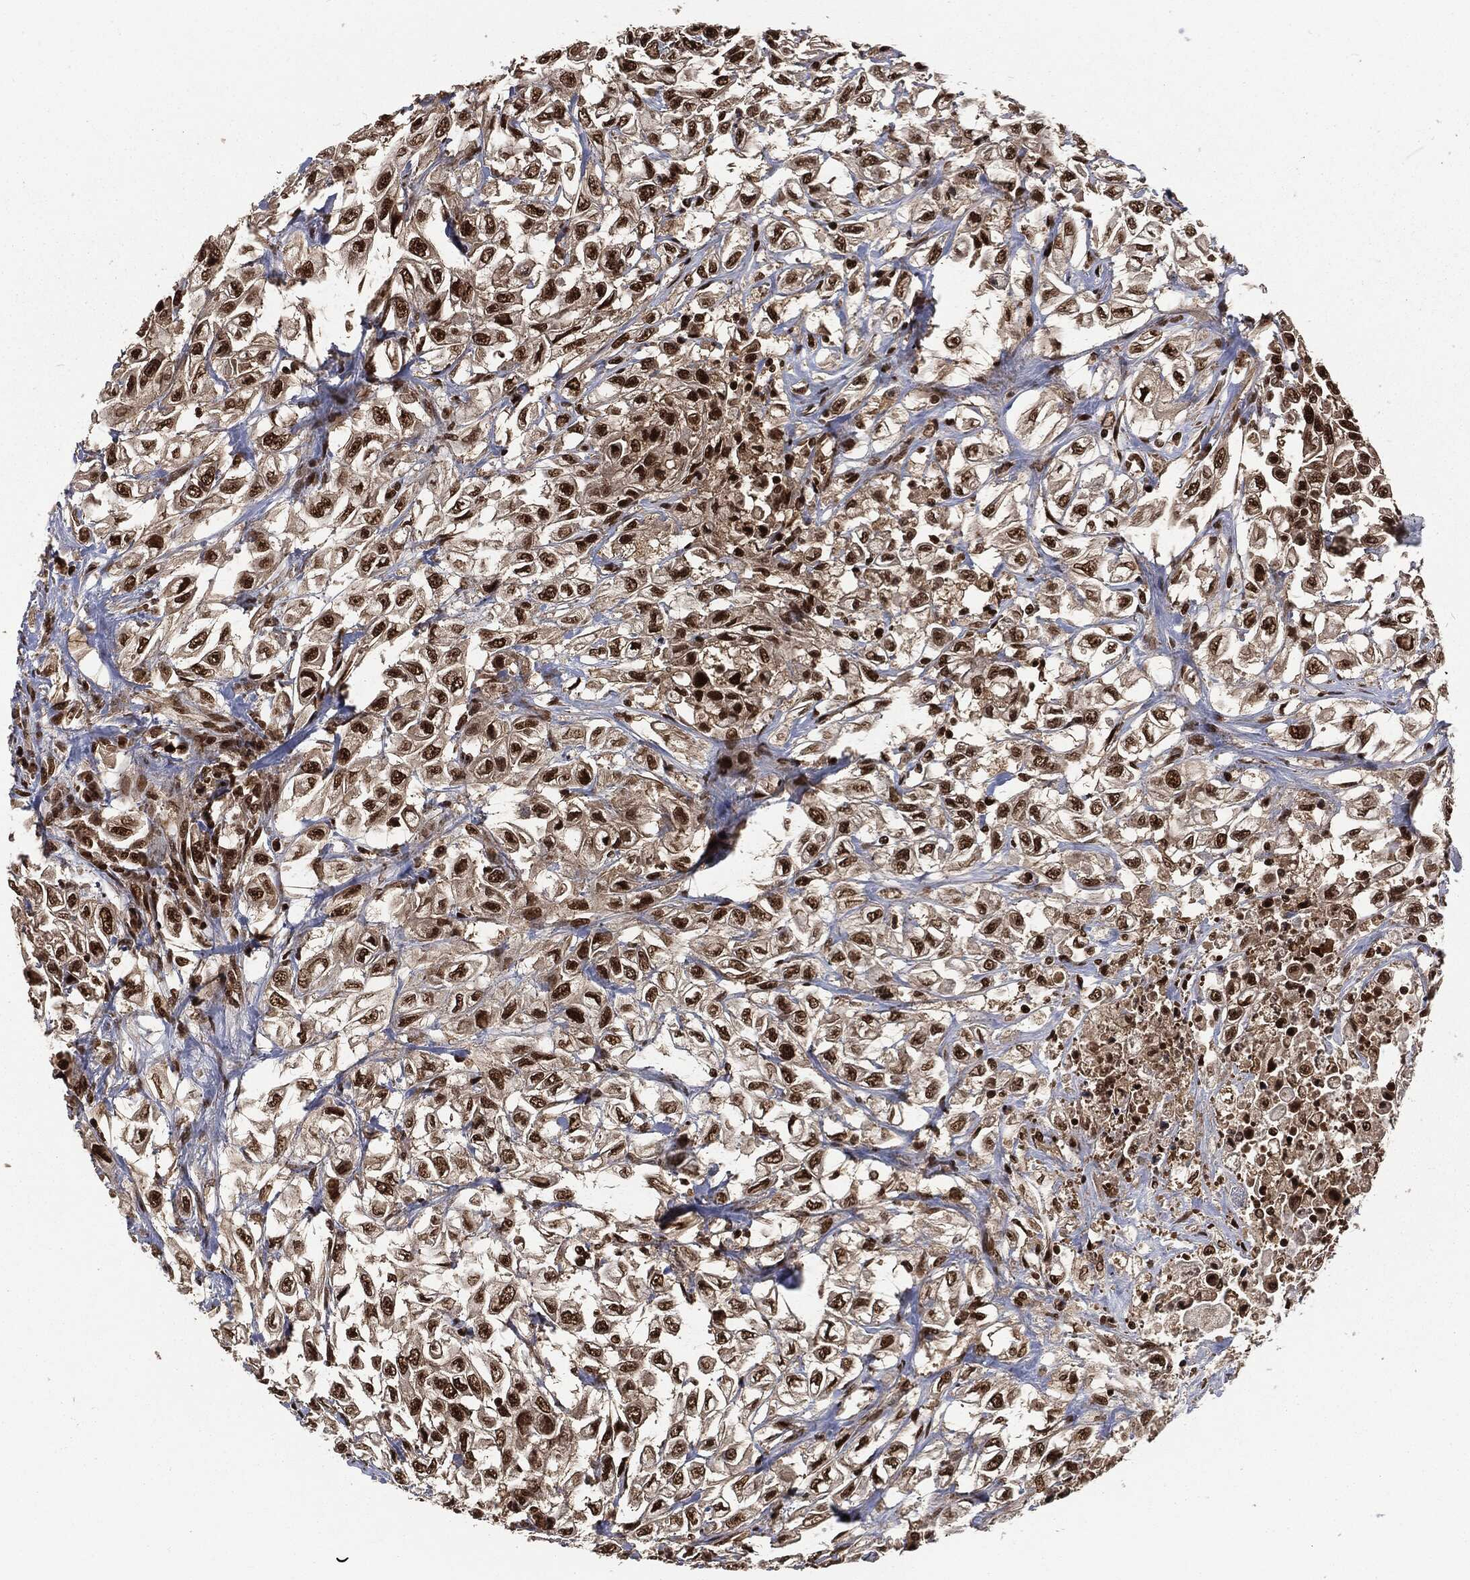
{"staining": {"intensity": "strong", "quantity": "25%-75%", "location": "nuclear"}, "tissue": "urothelial cancer", "cell_type": "Tumor cells", "image_type": "cancer", "snomed": [{"axis": "morphology", "description": "Urothelial carcinoma, High grade"}, {"axis": "topography", "description": "Urinary bladder"}], "caption": "Immunohistochemistry (IHC) of human high-grade urothelial carcinoma displays high levels of strong nuclear expression in about 25%-75% of tumor cells.", "gene": "NGRN", "patient": {"sex": "female", "age": 56}}